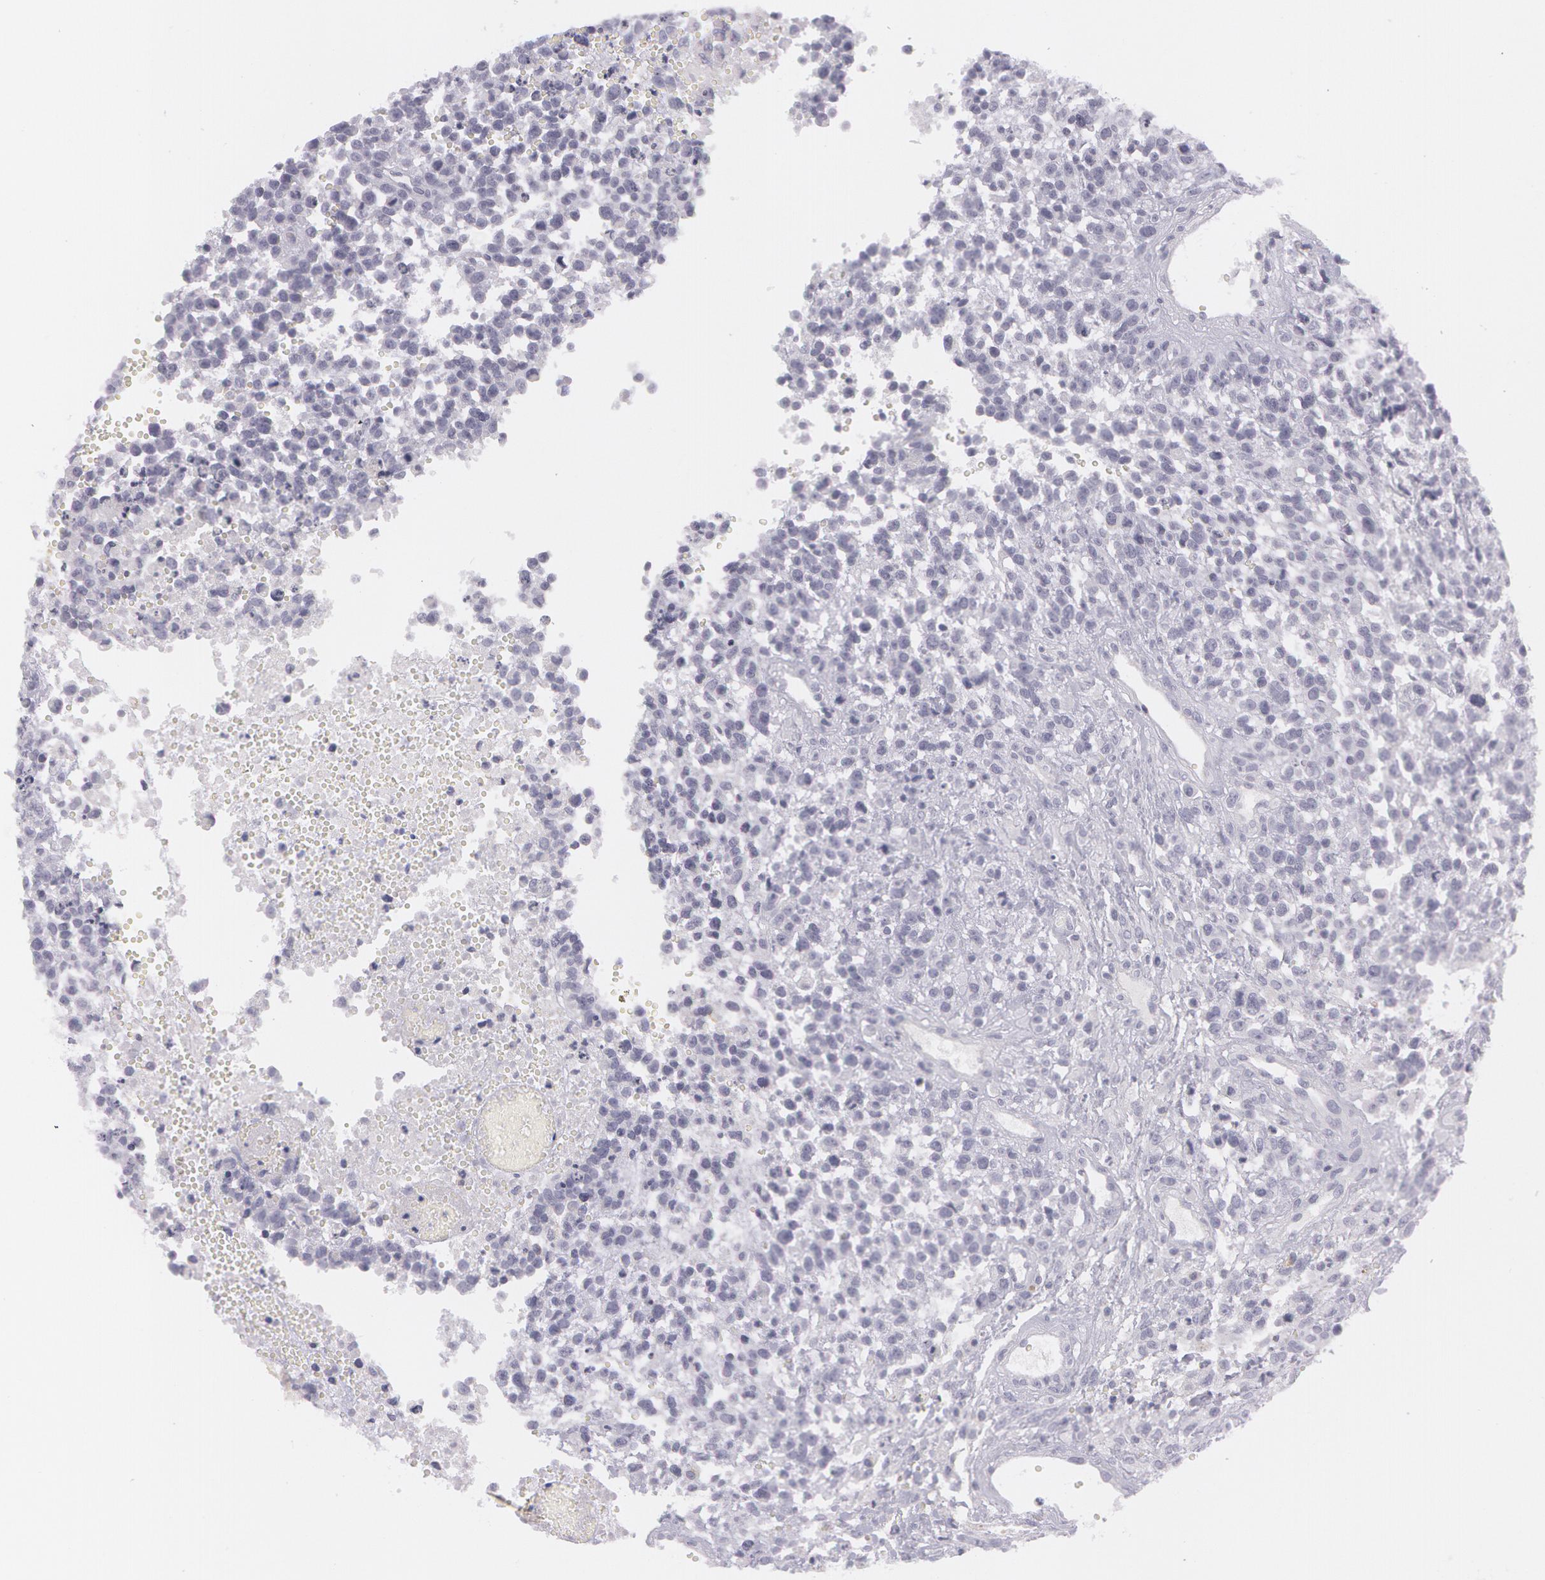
{"staining": {"intensity": "negative", "quantity": "none", "location": "none"}, "tissue": "glioma", "cell_type": "Tumor cells", "image_type": "cancer", "snomed": [{"axis": "morphology", "description": "Glioma, malignant, High grade"}, {"axis": "topography", "description": "Brain"}], "caption": "This photomicrograph is of high-grade glioma (malignant) stained with immunohistochemistry (IHC) to label a protein in brown with the nuclei are counter-stained blue. There is no expression in tumor cells.", "gene": "IL1RN", "patient": {"sex": "male", "age": 66}}